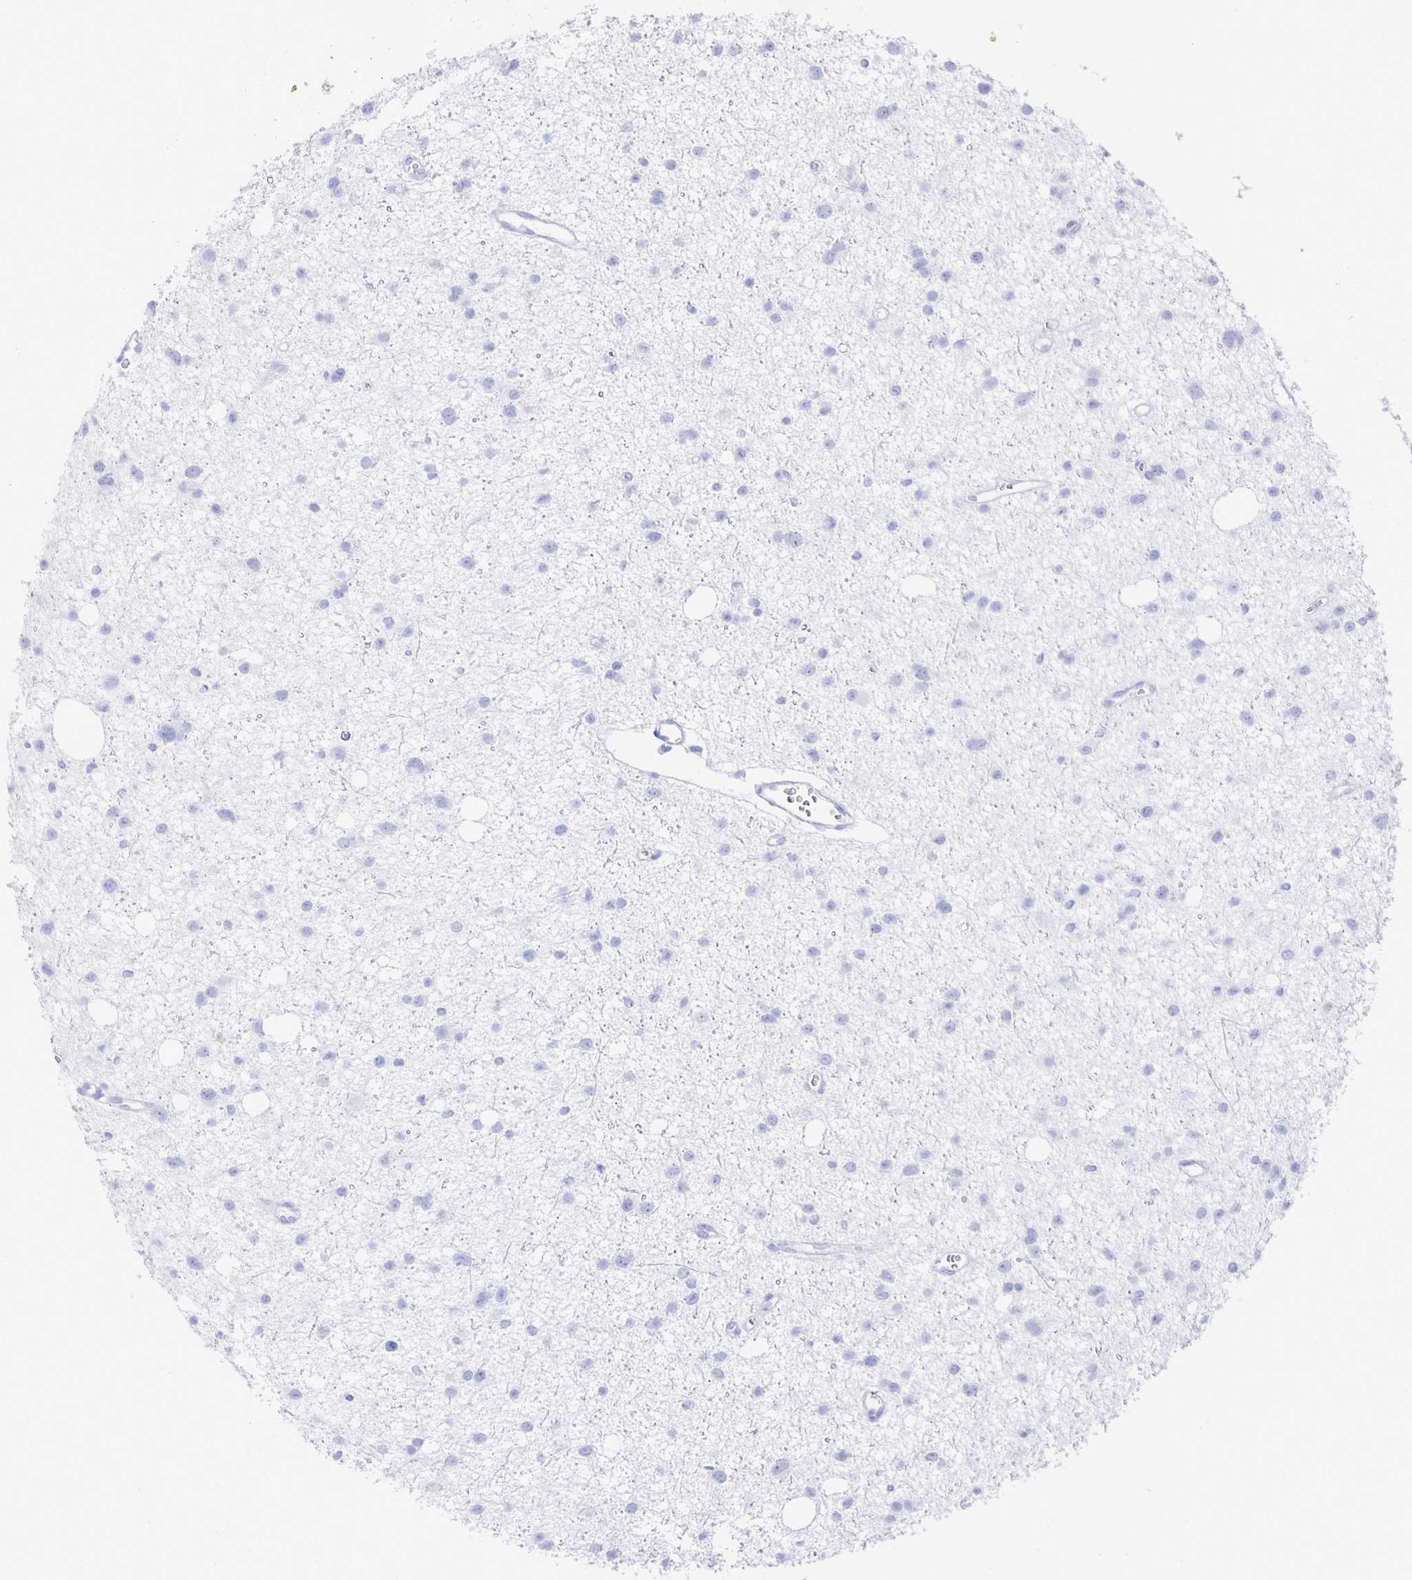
{"staining": {"intensity": "negative", "quantity": "none", "location": "none"}, "tissue": "glioma", "cell_type": "Tumor cells", "image_type": "cancer", "snomed": [{"axis": "morphology", "description": "Glioma, malignant, High grade"}, {"axis": "topography", "description": "Brain"}], "caption": "Tumor cells show no significant protein positivity in malignant glioma (high-grade). The staining was performed using DAB (3,3'-diaminobenzidine) to visualize the protein expression in brown, while the nuclei were stained in blue with hematoxylin (Magnification: 20x).", "gene": "PRDM7", "patient": {"sex": "male", "age": 23}}